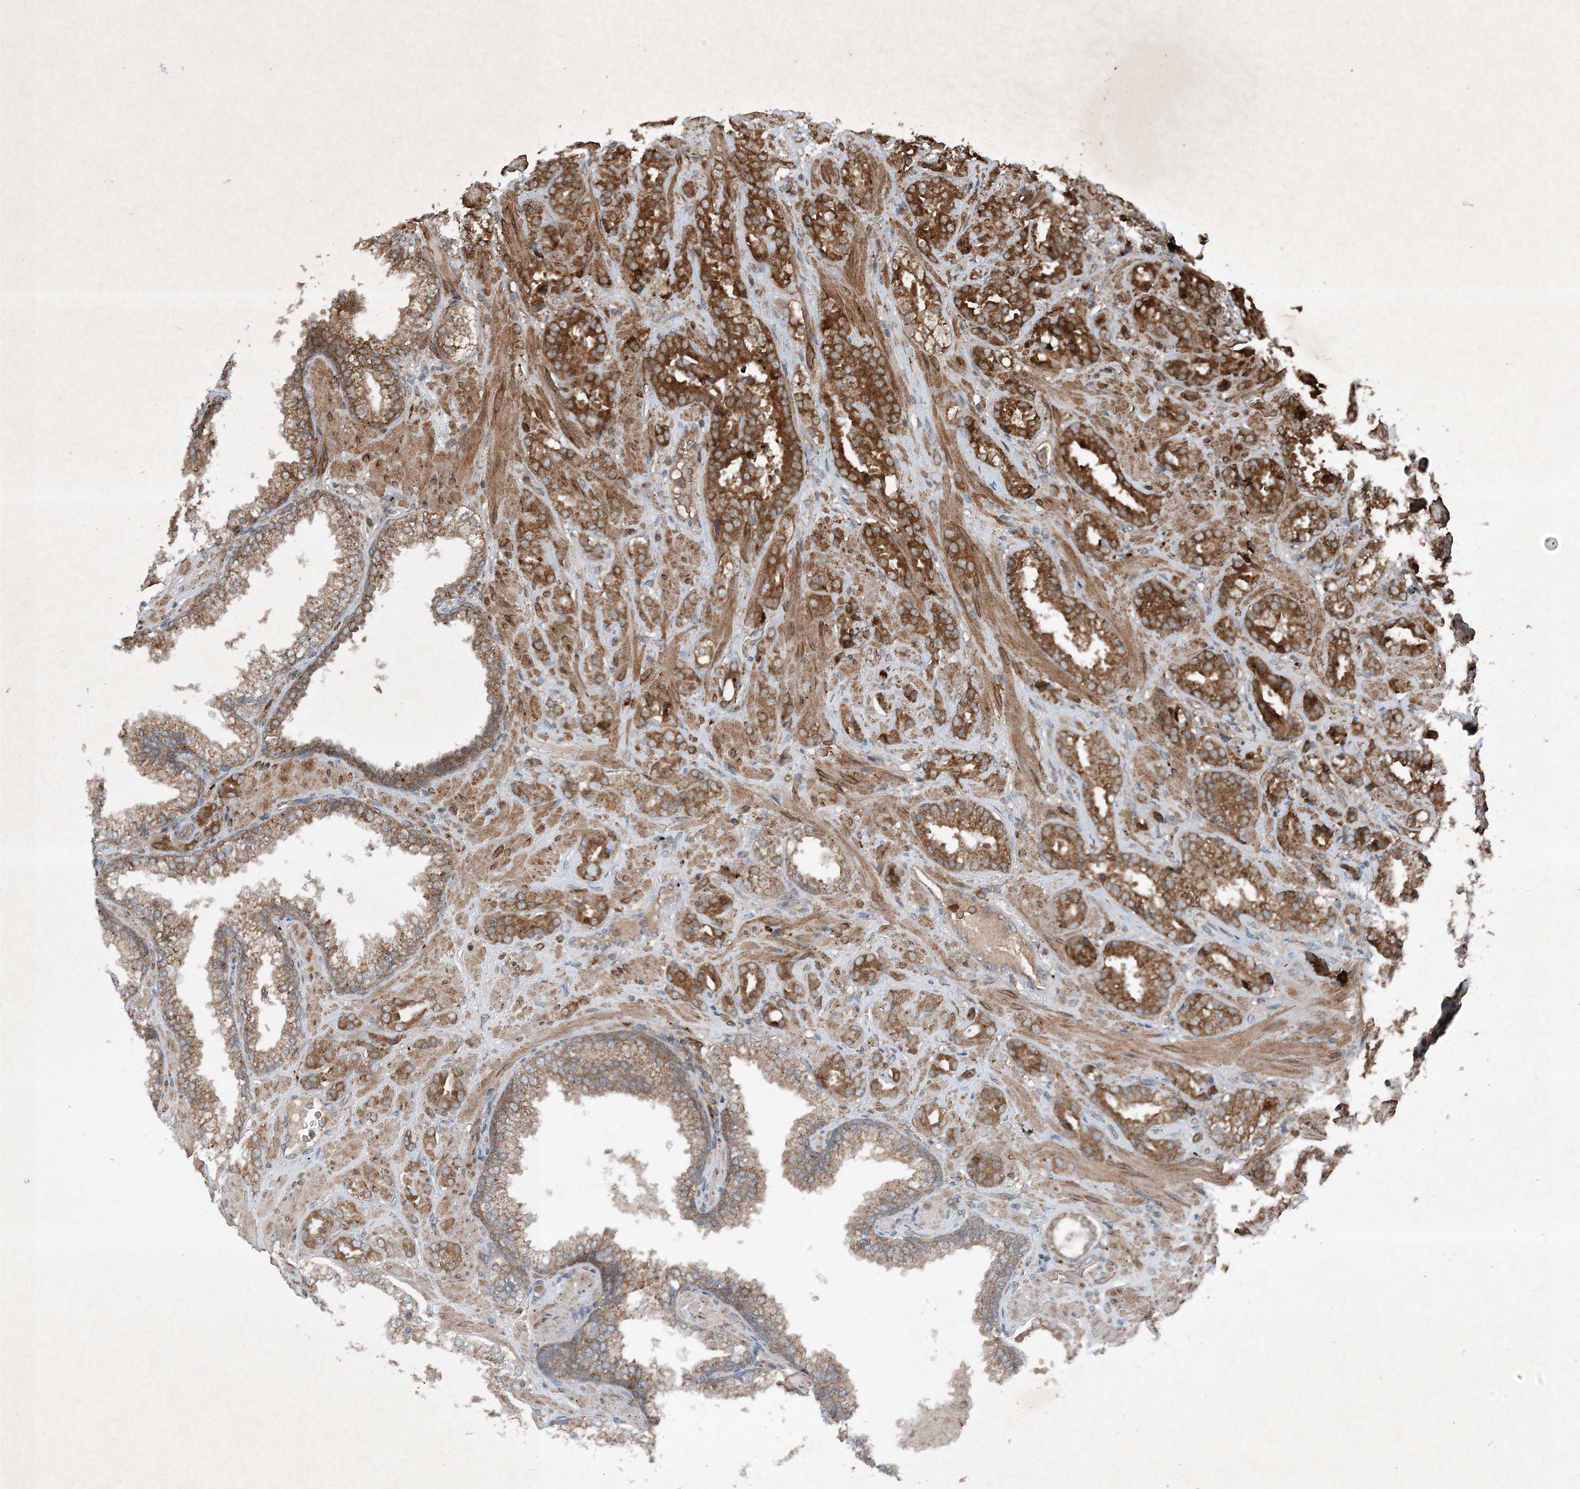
{"staining": {"intensity": "strong", "quantity": ">75%", "location": "cytoplasmic/membranous"}, "tissue": "prostate cancer", "cell_type": "Tumor cells", "image_type": "cancer", "snomed": [{"axis": "morphology", "description": "Adenocarcinoma, High grade"}, {"axis": "topography", "description": "Prostate"}], "caption": "Adenocarcinoma (high-grade) (prostate) stained with a brown dye exhibits strong cytoplasmic/membranous positive staining in about >75% of tumor cells.", "gene": "GNG5", "patient": {"sex": "male", "age": 64}}